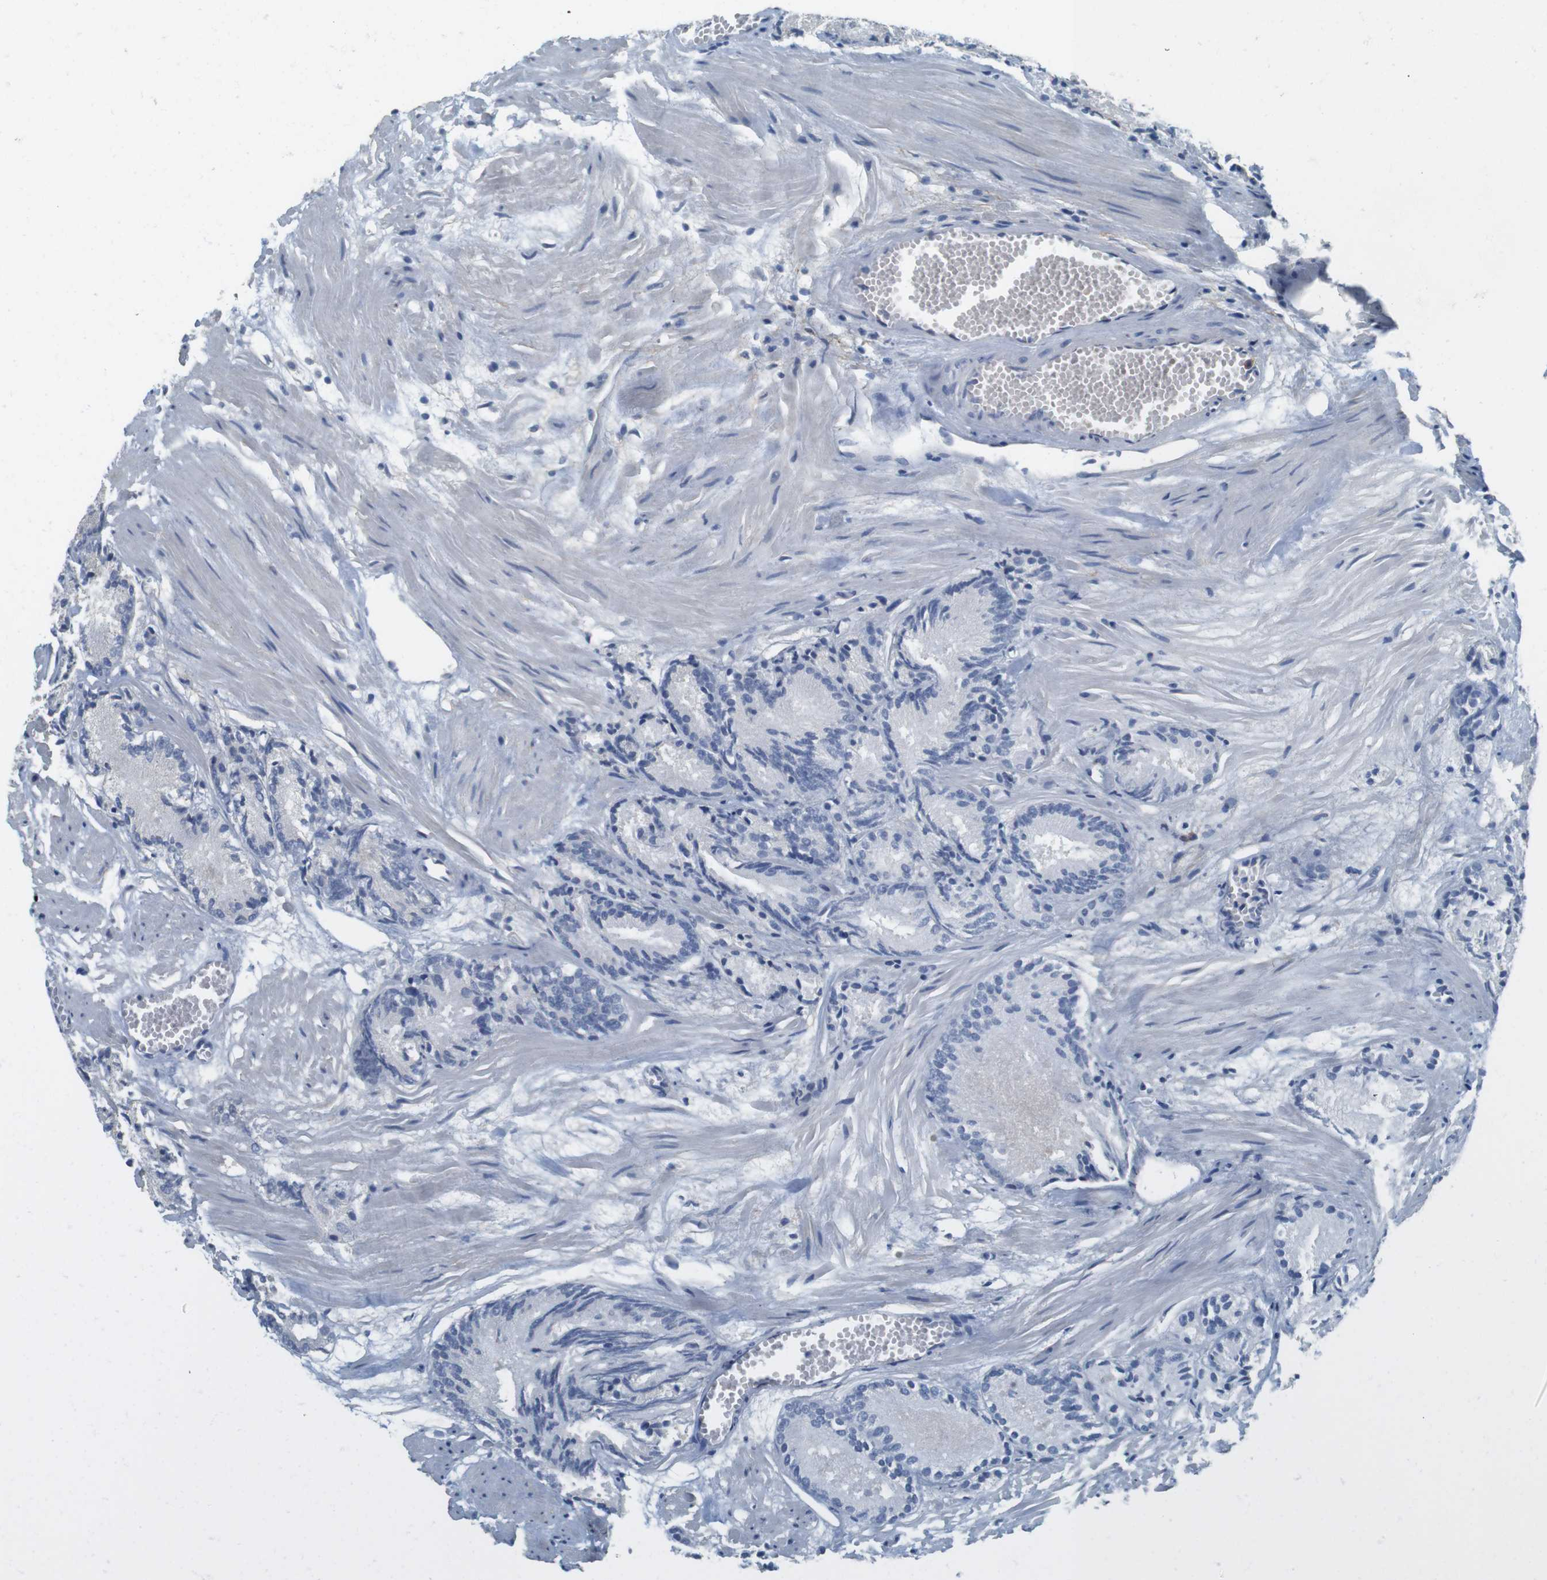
{"staining": {"intensity": "negative", "quantity": "none", "location": "none"}, "tissue": "prostate cancer", "cell_type": "Tumor cells", "image_type": "cancer", "snomed": [{"axis": "morphology", "description": "Adenocarcinoma, Low grade"}, {"axis": "topography", "description": "Prostate"}], "caption": "A high-resolution histopathology image shows IHC staining of prostate adenocarcinoma (low-grade), which displays no significant expression in tumor cells.", "gene": "ENTPD7", "patient": {"sex": "male", "age": 72}}